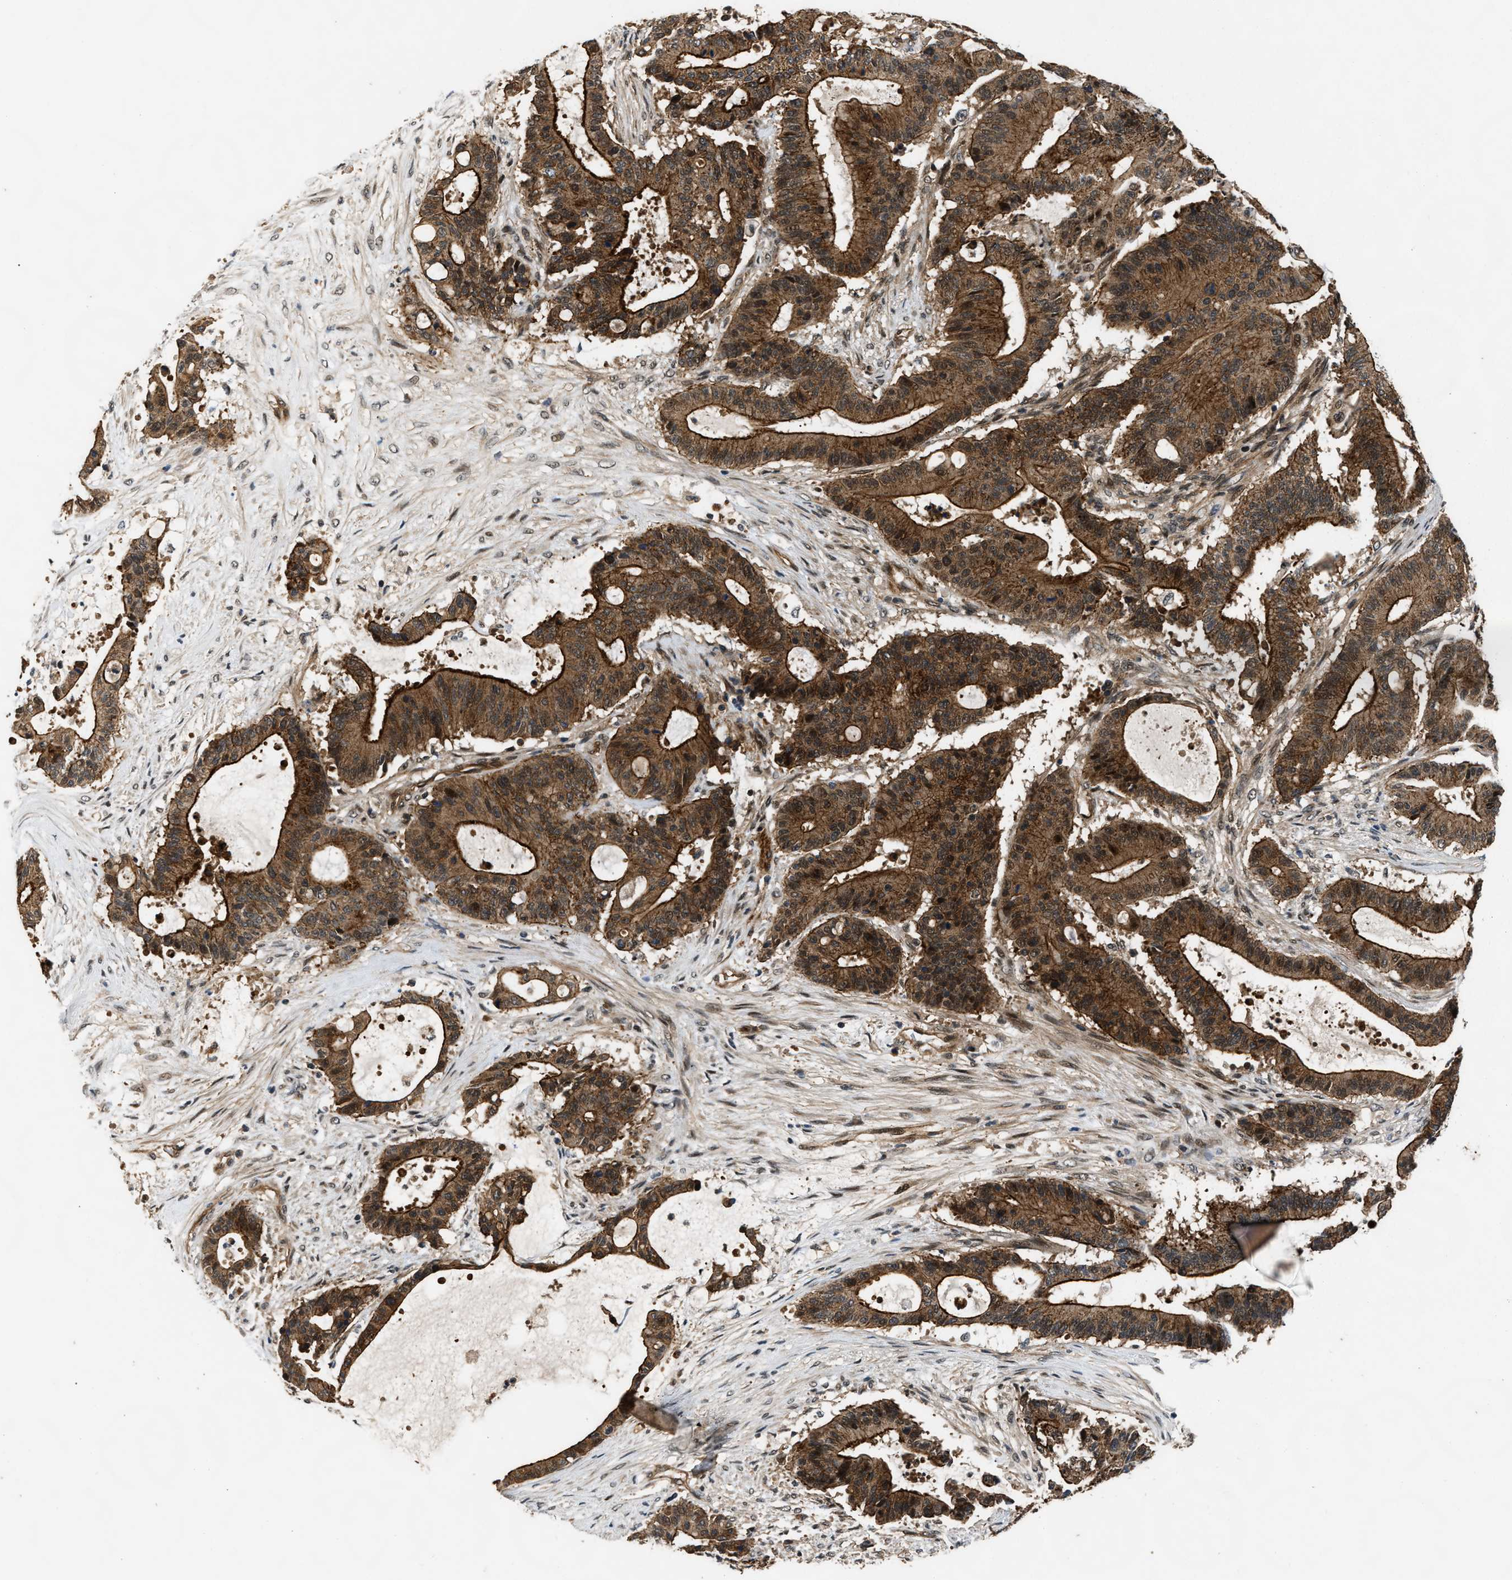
{"staining": {"intensity": "strong", "quantity": ">75%", "location": "cytoplasmic/membranous"}, "tissue": "liver cancer", "cell_type": "Tumor cells", "image_type": "cancer", "snomed": [{"axis": "morphology", "description": "Cholangiocarcinoma"}, {"axis": "topography", "description": "Liver"}], "caption": "A histopathology image of human liver cancer stained for a protein displays strong cytoplasmic/membranous brown staining in tumor cells.", "gene": "COPS2", "patient": {"sex": "female", "age": 73}}